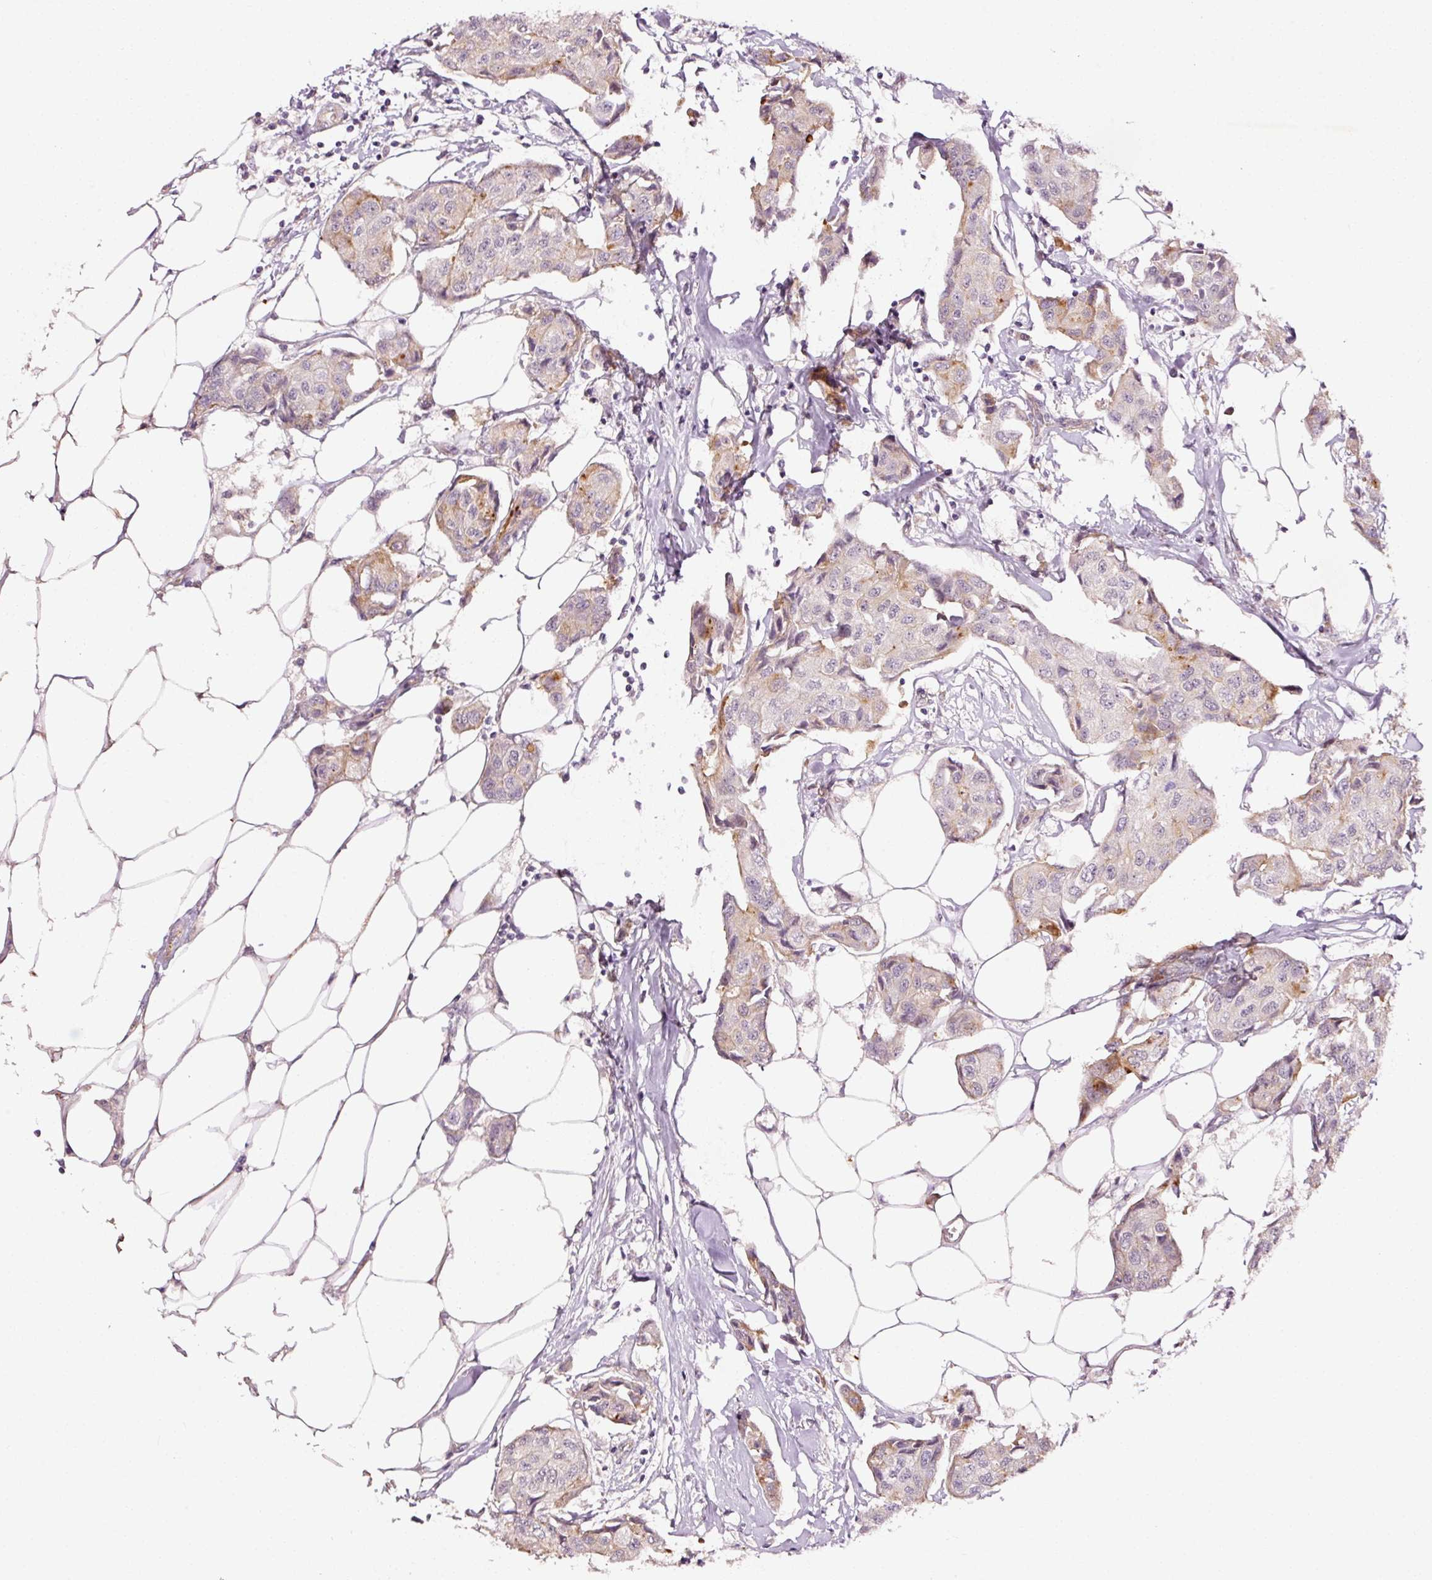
{"staining": {"intensity": "weak", "quantity": "<25%", "location": "cytoplasmic/membranous"}, "tissue": "breast cancer", "cell_type": "Tumor cells", "image_type": "cancer", "snomed": [{"axis": "morphology", "description": "Duct carcinoma"}, {"axis": "topography", "description": "Breast"}, {"axis": "topography", "description": "Lymph node"}], "caption": "Breast invasive ductal carcinoma stained for a protein using immunohistochemistry (IHC) exhibits no positivity tumor cells.", "gene": "ABCB4", "patient": {"sex": "female", "age": 80}}